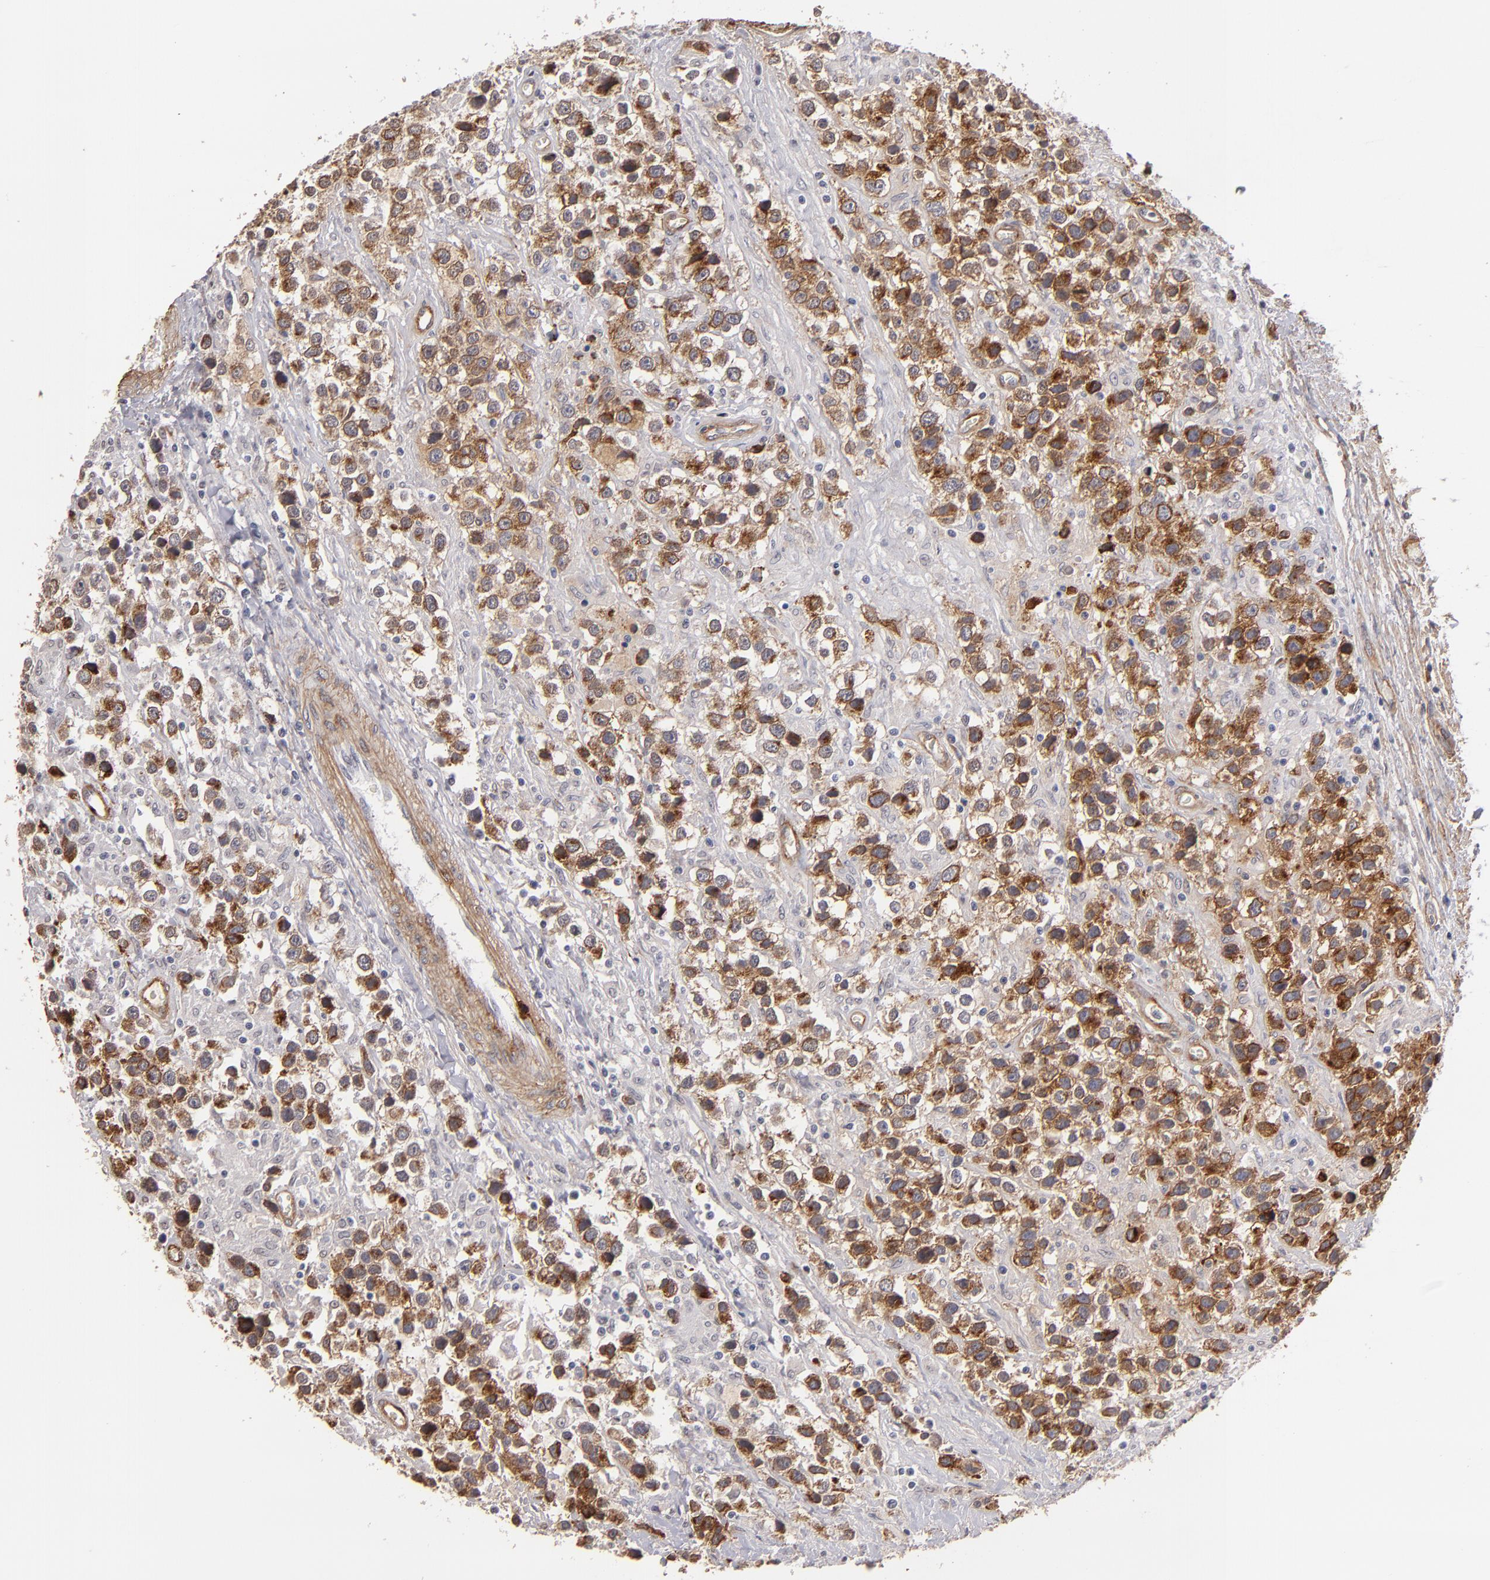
{"staining": {"intensity": "moderate", "quantity": ">75%", "location": "cytoplasmic/membranous"}, "tissue": "testis cancer", "cell_type": "Tumor cells", "image_type": "cancer", "snomed": [{"axis": "morphology", "description": "Seminoma, NOS"}, {"axis": "topography", "description": "Testis"}], "caption": "This photomicrograph shows IHC staining of human testis cancer (seminoma), with medium moderate cytoplasmic/membranous positivity in about >75% of tumor cells.", "gene": "LAMC1", "patient": {"sex": "male", "age": 43}}